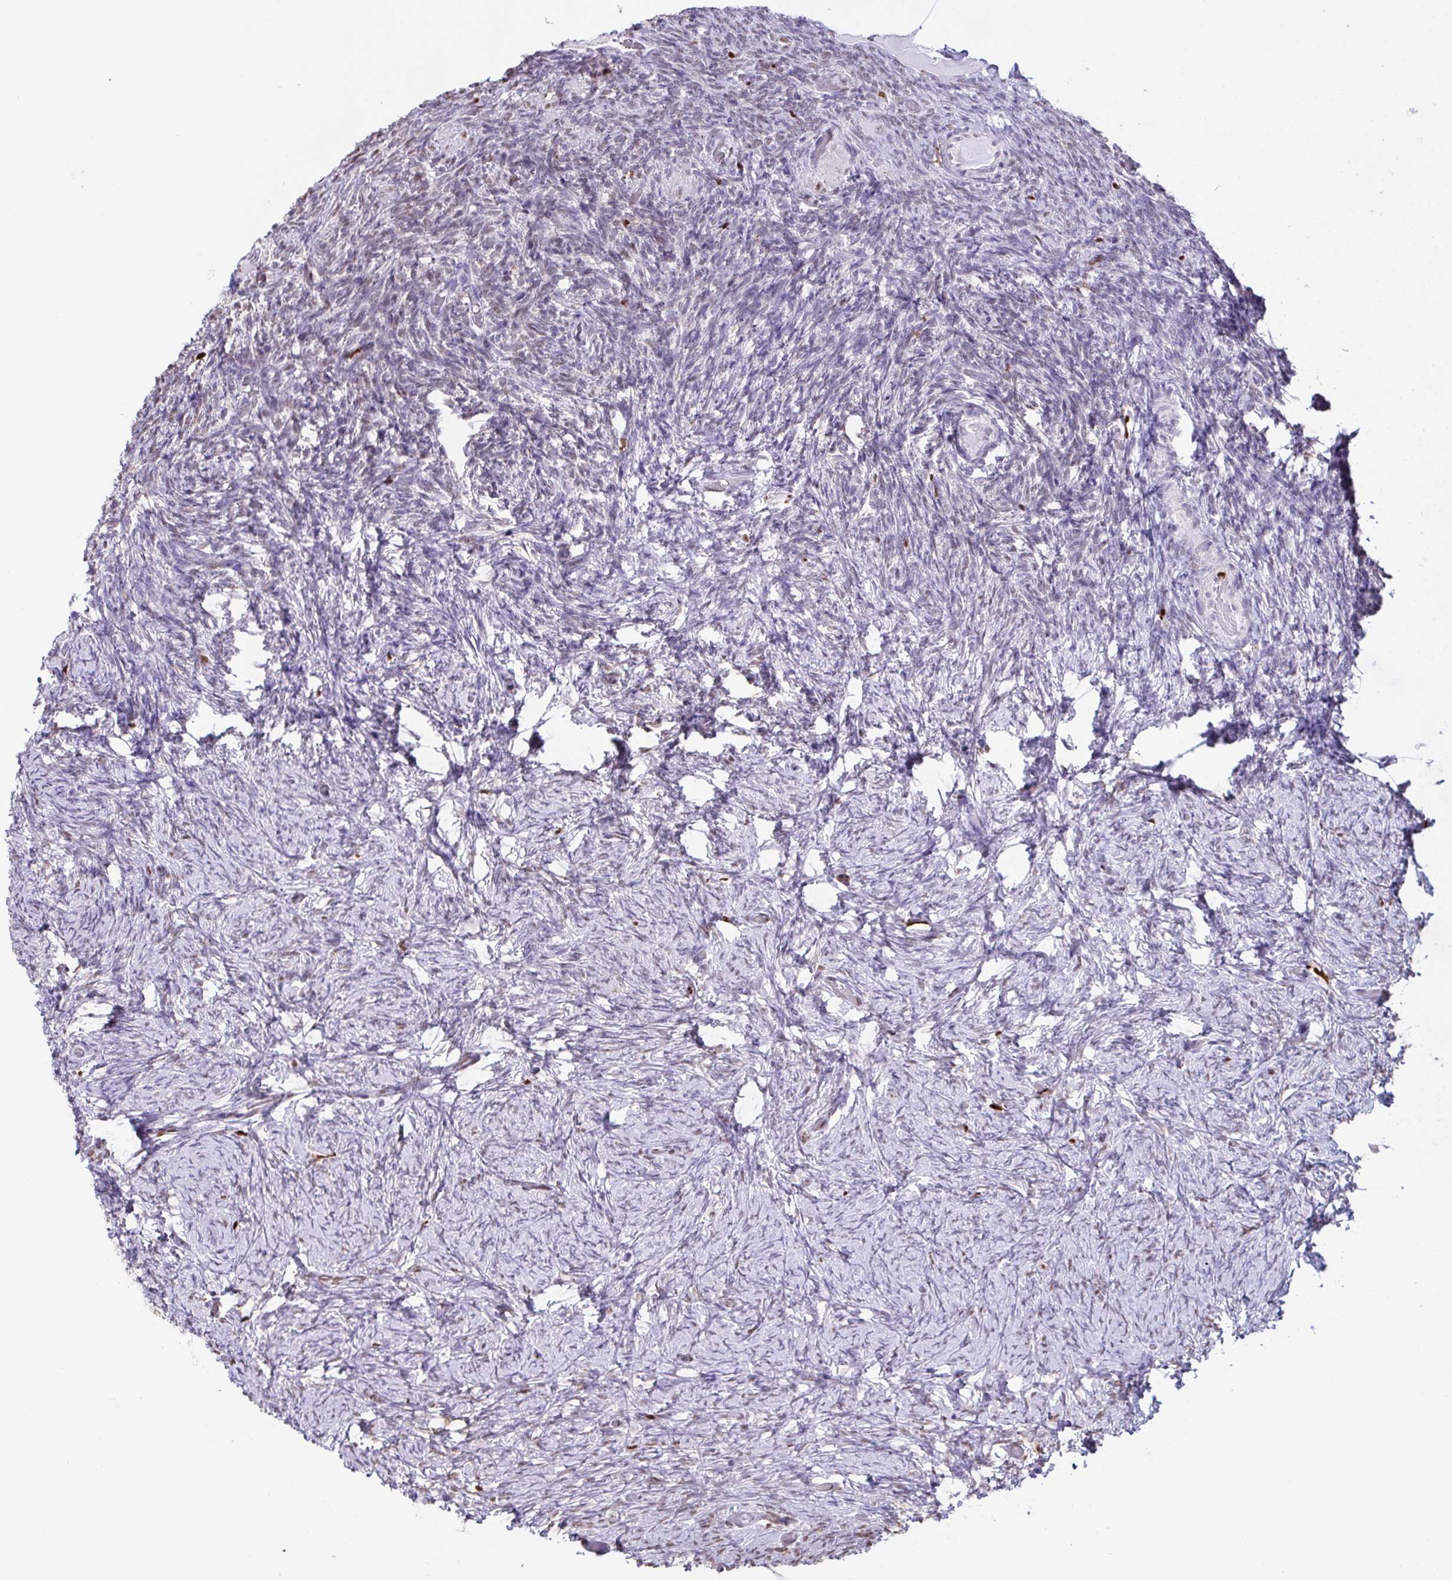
{"staining": {"intensity": "weak", "quantity": "<25%", "location": "nuclear"}, "tissue": "ovary", "cell_type": "Ovarian stroma cells", "image_type": "normal", "snomed": [{"axis": "morphology", "description": "Normal tissue, NOS"}, {"axis": "topography", "description": "Ovary"}], "caption": "This is an immunohistochemistry micrograph of normal human ovary. There is no positivity in ovarian stroma cells.", "gene": "BTBD10", "patient": {"sex": "female", "age": 34}}